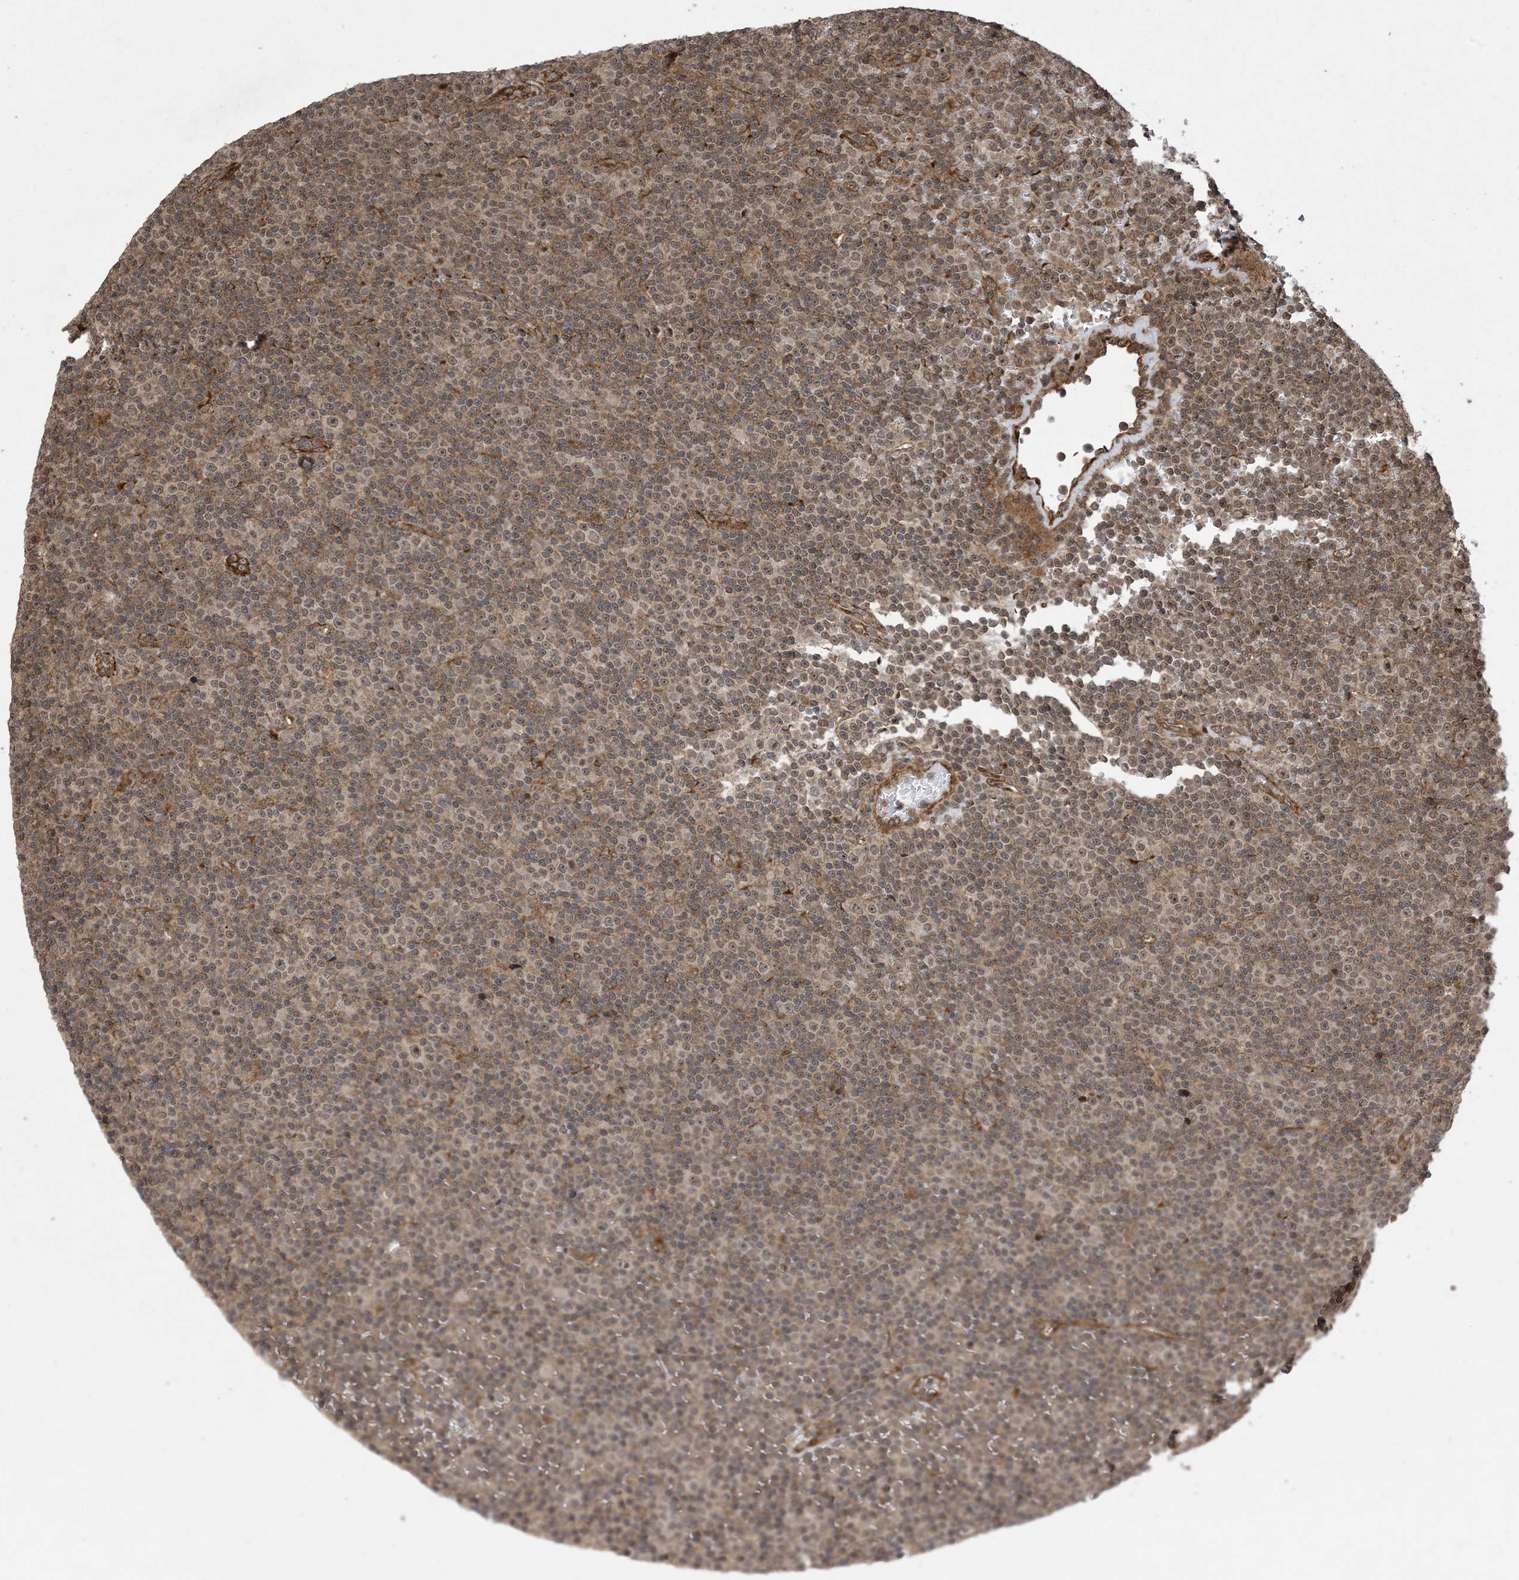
{"staining": {"intensity": "weak", "quantity": "25%-75%", "location": "nuclear"}, "tissue": "lymphoma", "cell_type": "Tumor cells", "image_type": "cancer", "snomed": [{"axis": "morphology", "description": "Malignant lymphoma, non-Hodgkin's type, Low grade"}, {"axis": "topography", "description": "Lymph node"}], "caption": "Immunohistochemistry (IHC) (DAB) staining of malignant lymphoma, non-Hodgkin's type (low-grade) demonstrates weak nuclear protein staining in approximately 25%-75% of tumor cells.", "gene": "ZNF511", "patient": {"sex": "female", "age": 67}}